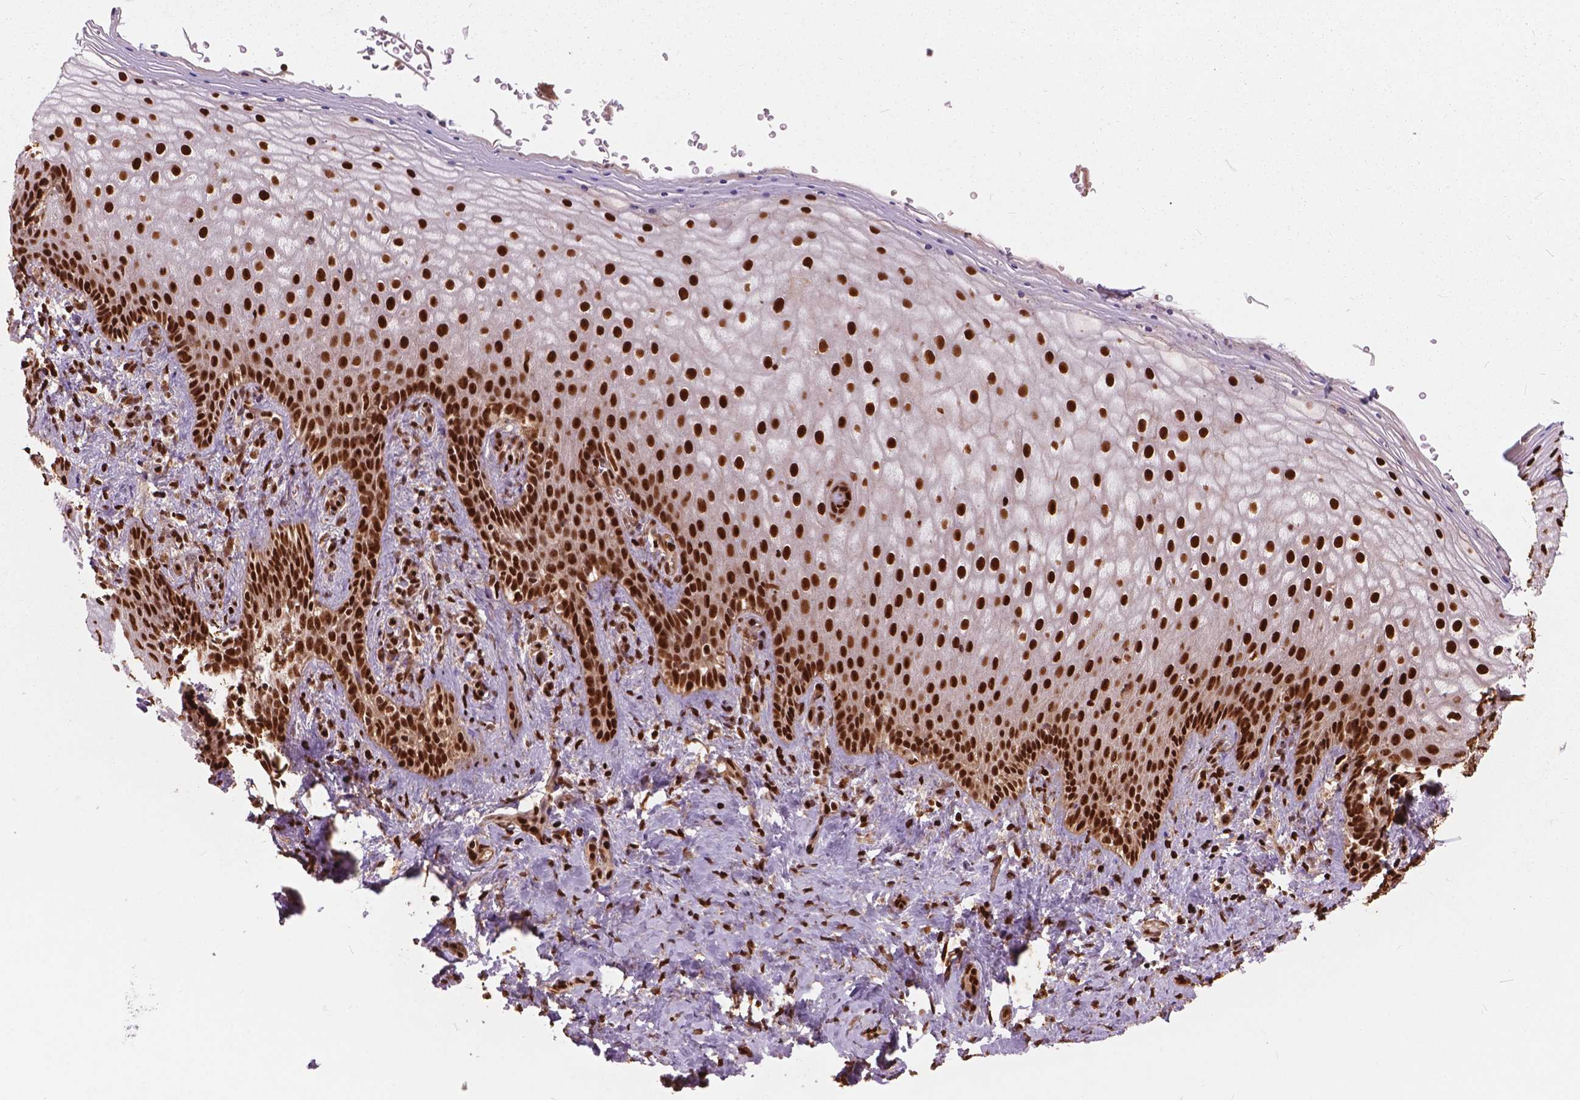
{"staining": {"intensity": "strong", "quantity": ">75%", "location": "nuclear"}, "tissue": "vagina", "cell_type": "Squamous epithelial cells", "image_type": "normal", "snomed": [{"axis": "morphology", "description": "Normal tissue, NOS"}, {"axis": "topography", "description": "Vagina"}], "caption": "Protein expression by immunohistochemistry (IHC) exhibits strong nuclear positivity in approximately >75% of squamous epithelial cells in benign vagina.", "gene": "ANP32A", "patient": {"sex": "female", "age": 42}}